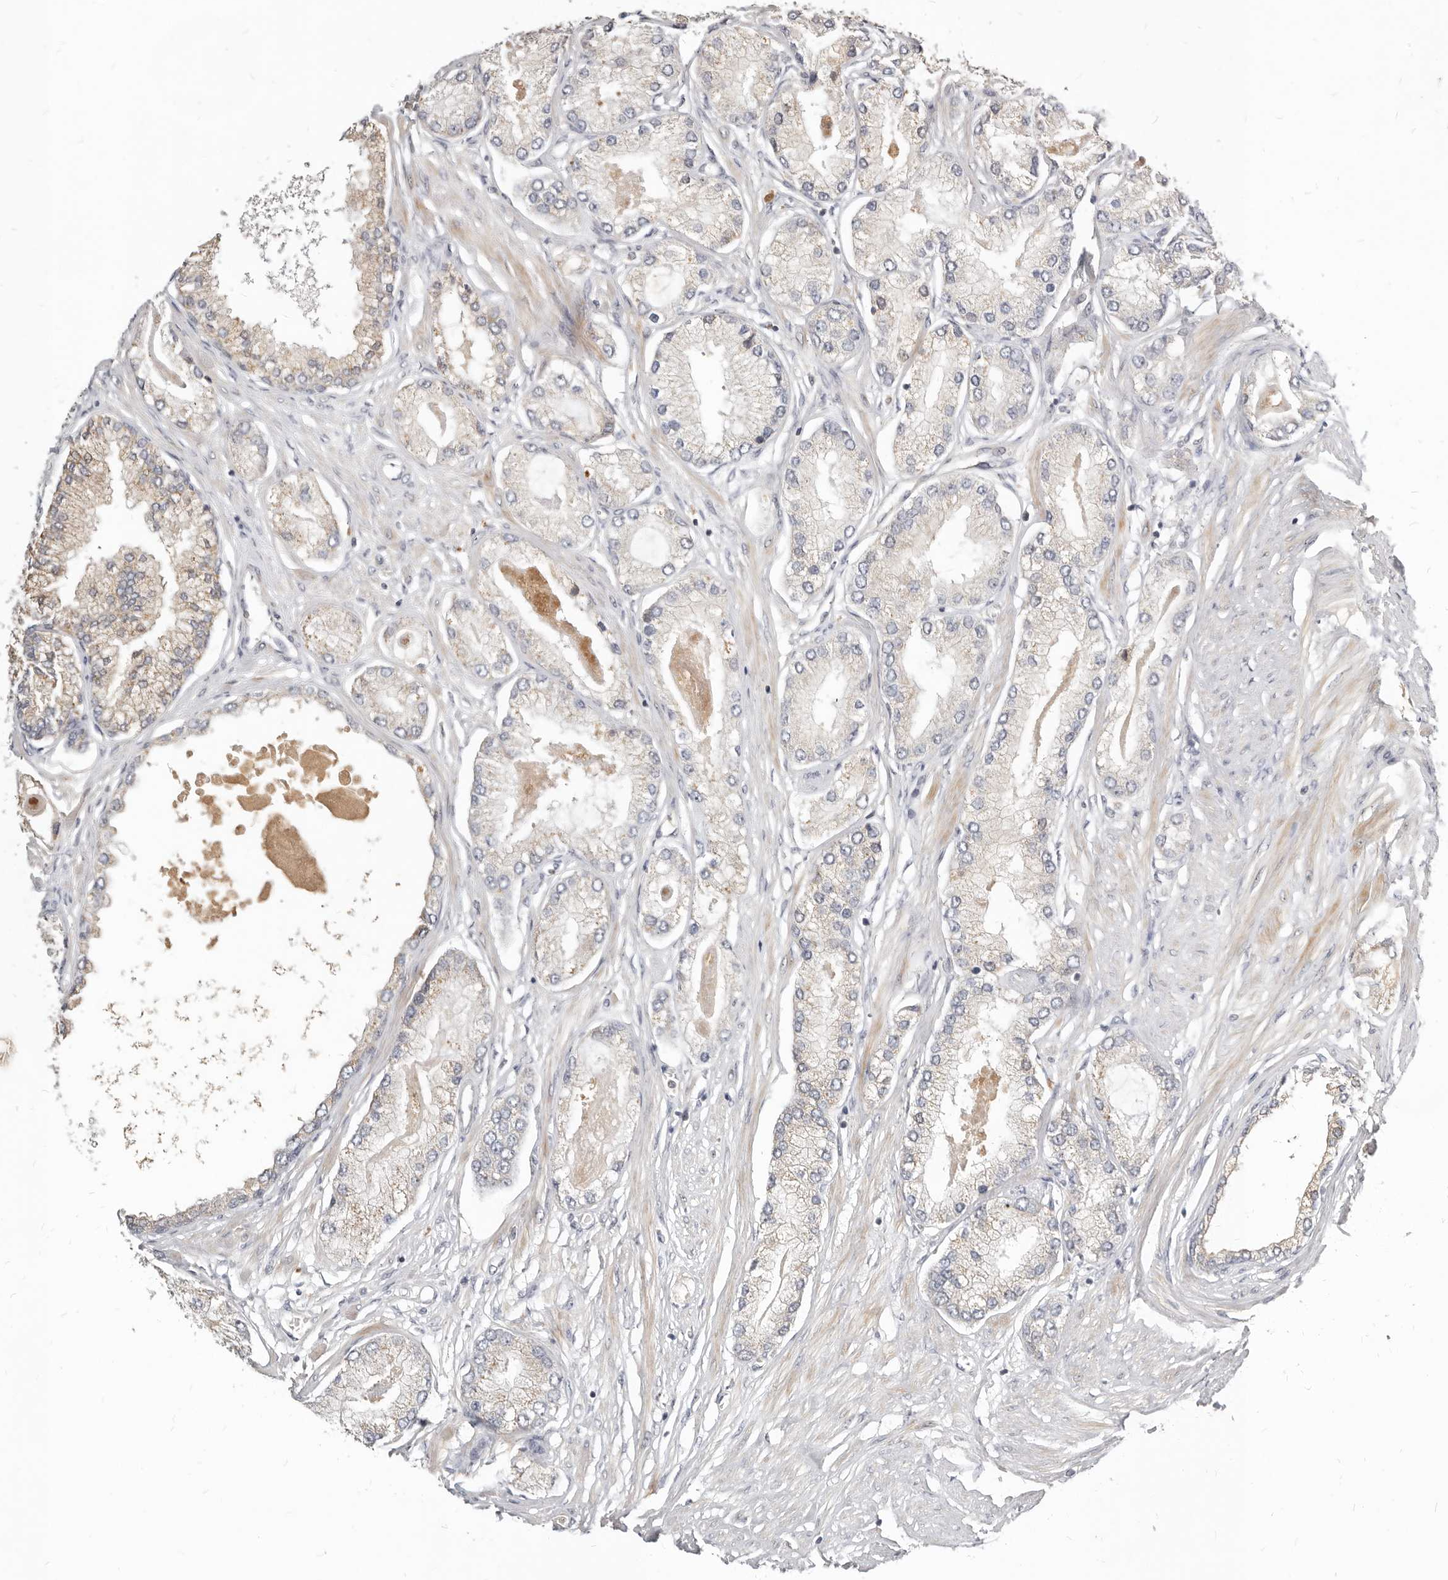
{"staining": {"intensity": "negative", "quantity": "none", "location": "none"}, "tissue": "prostate cancer", "cell_type": "Tumor cells", "image_type": "cancer", "snomed": [{"axis": "morphology", "description": "Adenocarcinoma, Low grade"}, {"axis": "topography", "description": "Prostate"}], "caption": "Immunohistochemistry histopathology image of neoplastic tissue: human prostate low-grade adenocarcinoma stained with DAB demonstrates no significant protein positivity in tumor cells. (DAB (3,3'-diaminobenzidine) immunohistochemistry (IHC) visualized using brightfield microscopy, high magnification).", "gene": "MICALL2", "patient": {"sex": "male", "age": 62}}